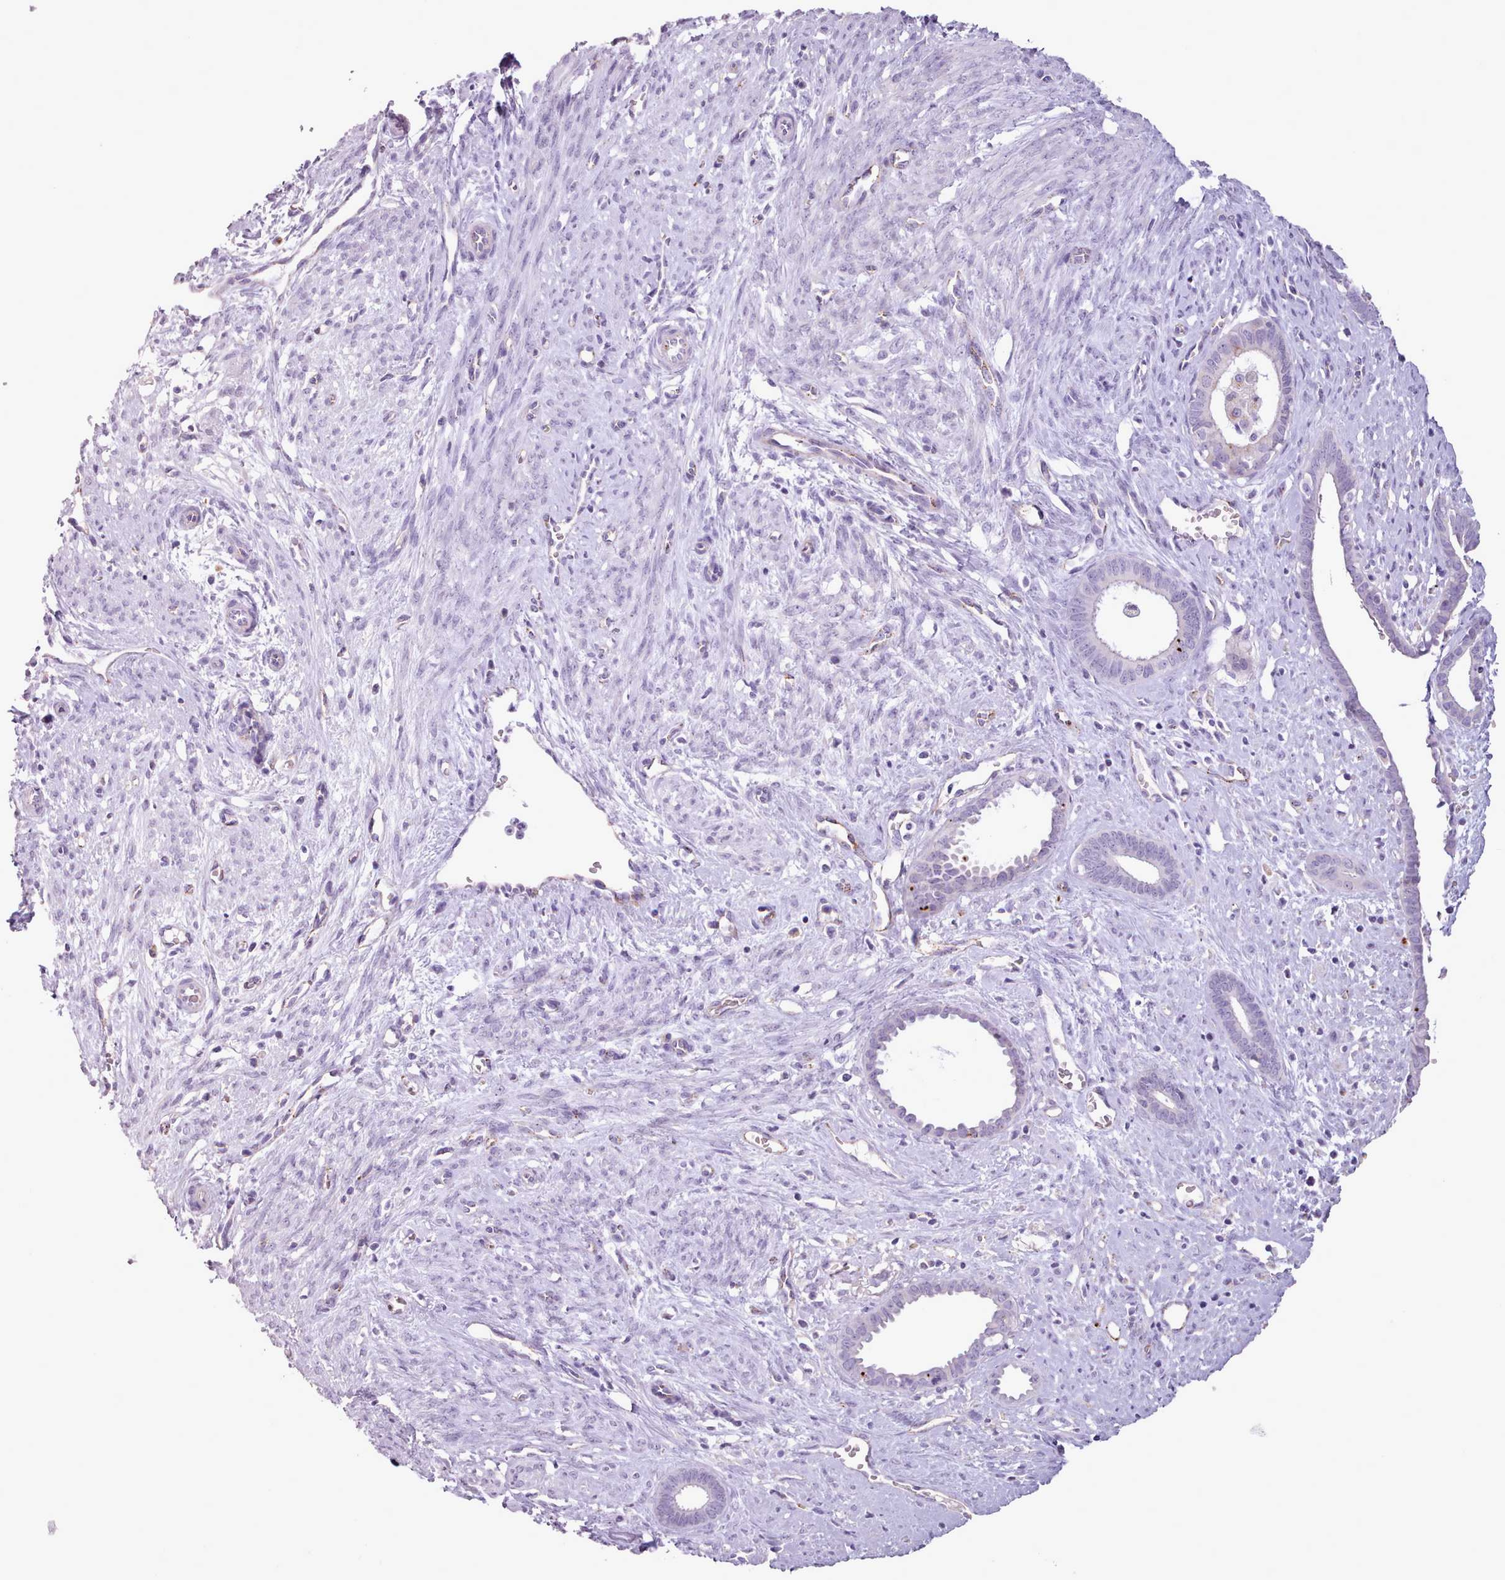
{"staining": {"intensity": "negative", "quantity": "none", "location": "none"}, "tissue": "endometrium", "cell_type": "Cells in endometrial stroma", "image_type": "normal", "snomed": [{"axis": "morphology", "description": "Normal tissue, NOS"}, {"axis": "topography", "description": "Endometrium"}], "caption": "The micrograph reveals no significant expression in cells in endometrial stroma of endometrium.", "gene": "ATRAID", "patient": {"sex": "female", "age": 61}}